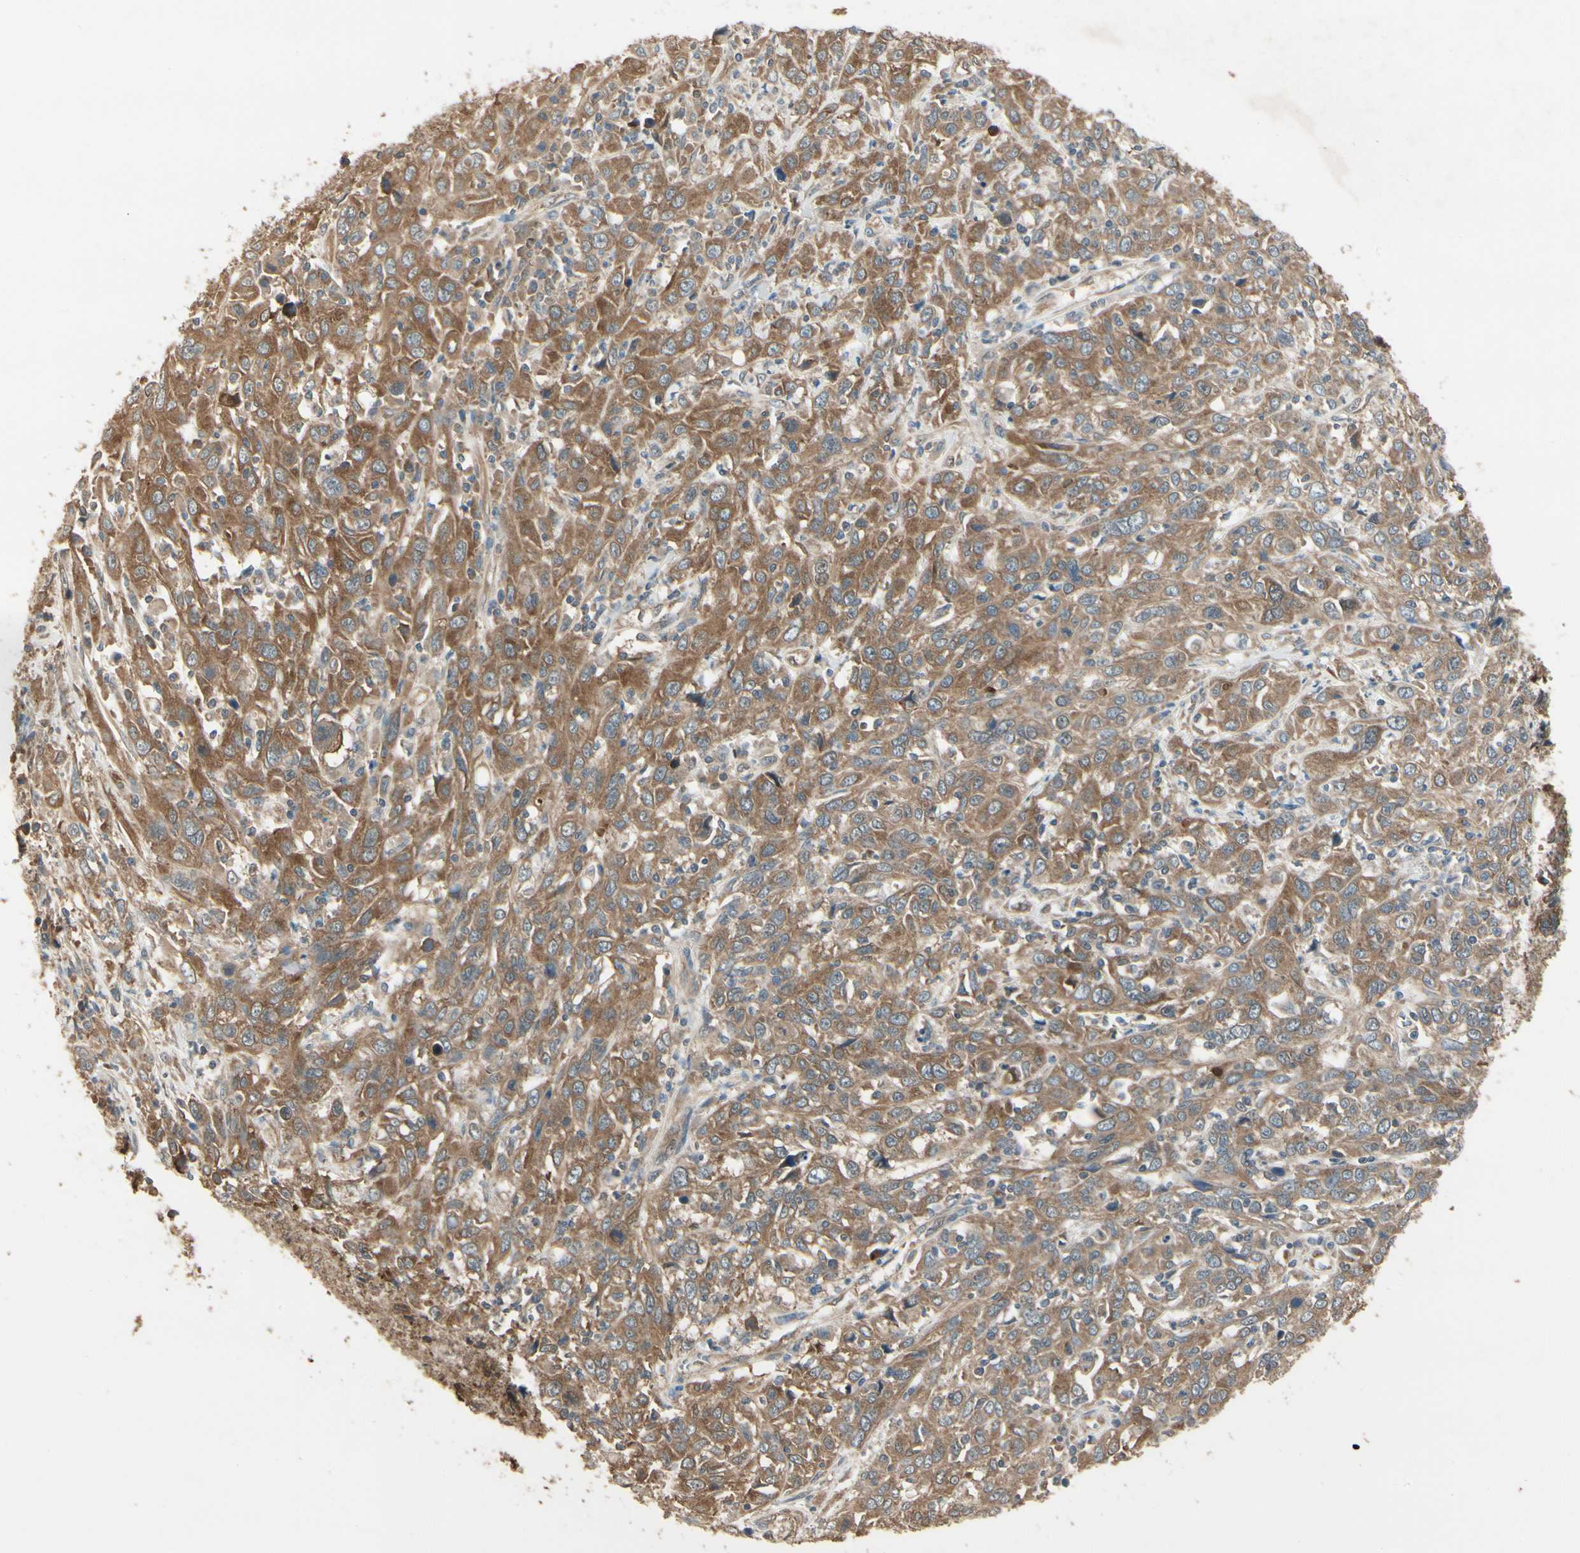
{"staining": {"intensity": "moderate", "quantity": ">75%", "location": "cytoplasmic/membranous"}, "tissue": "cervical cancer", "cell_type": "Tumor cells", "image_type": "cancer", "snomed": [{"axis": "morphology", "description": "Squamous cell carcinoma, NOS"}, {"axis": "topography", "description": "Cervix"}], "caption": "Cervical squamous cell carcinoma stained for a protein exhibits moderate cytoplasmic/membranous positivity in tumor cells. The protein of interest is shown in brown color, while the nuclei are stained blue.", "gene": "CCT7", "patient": {"sex": "female", "age": 46}}